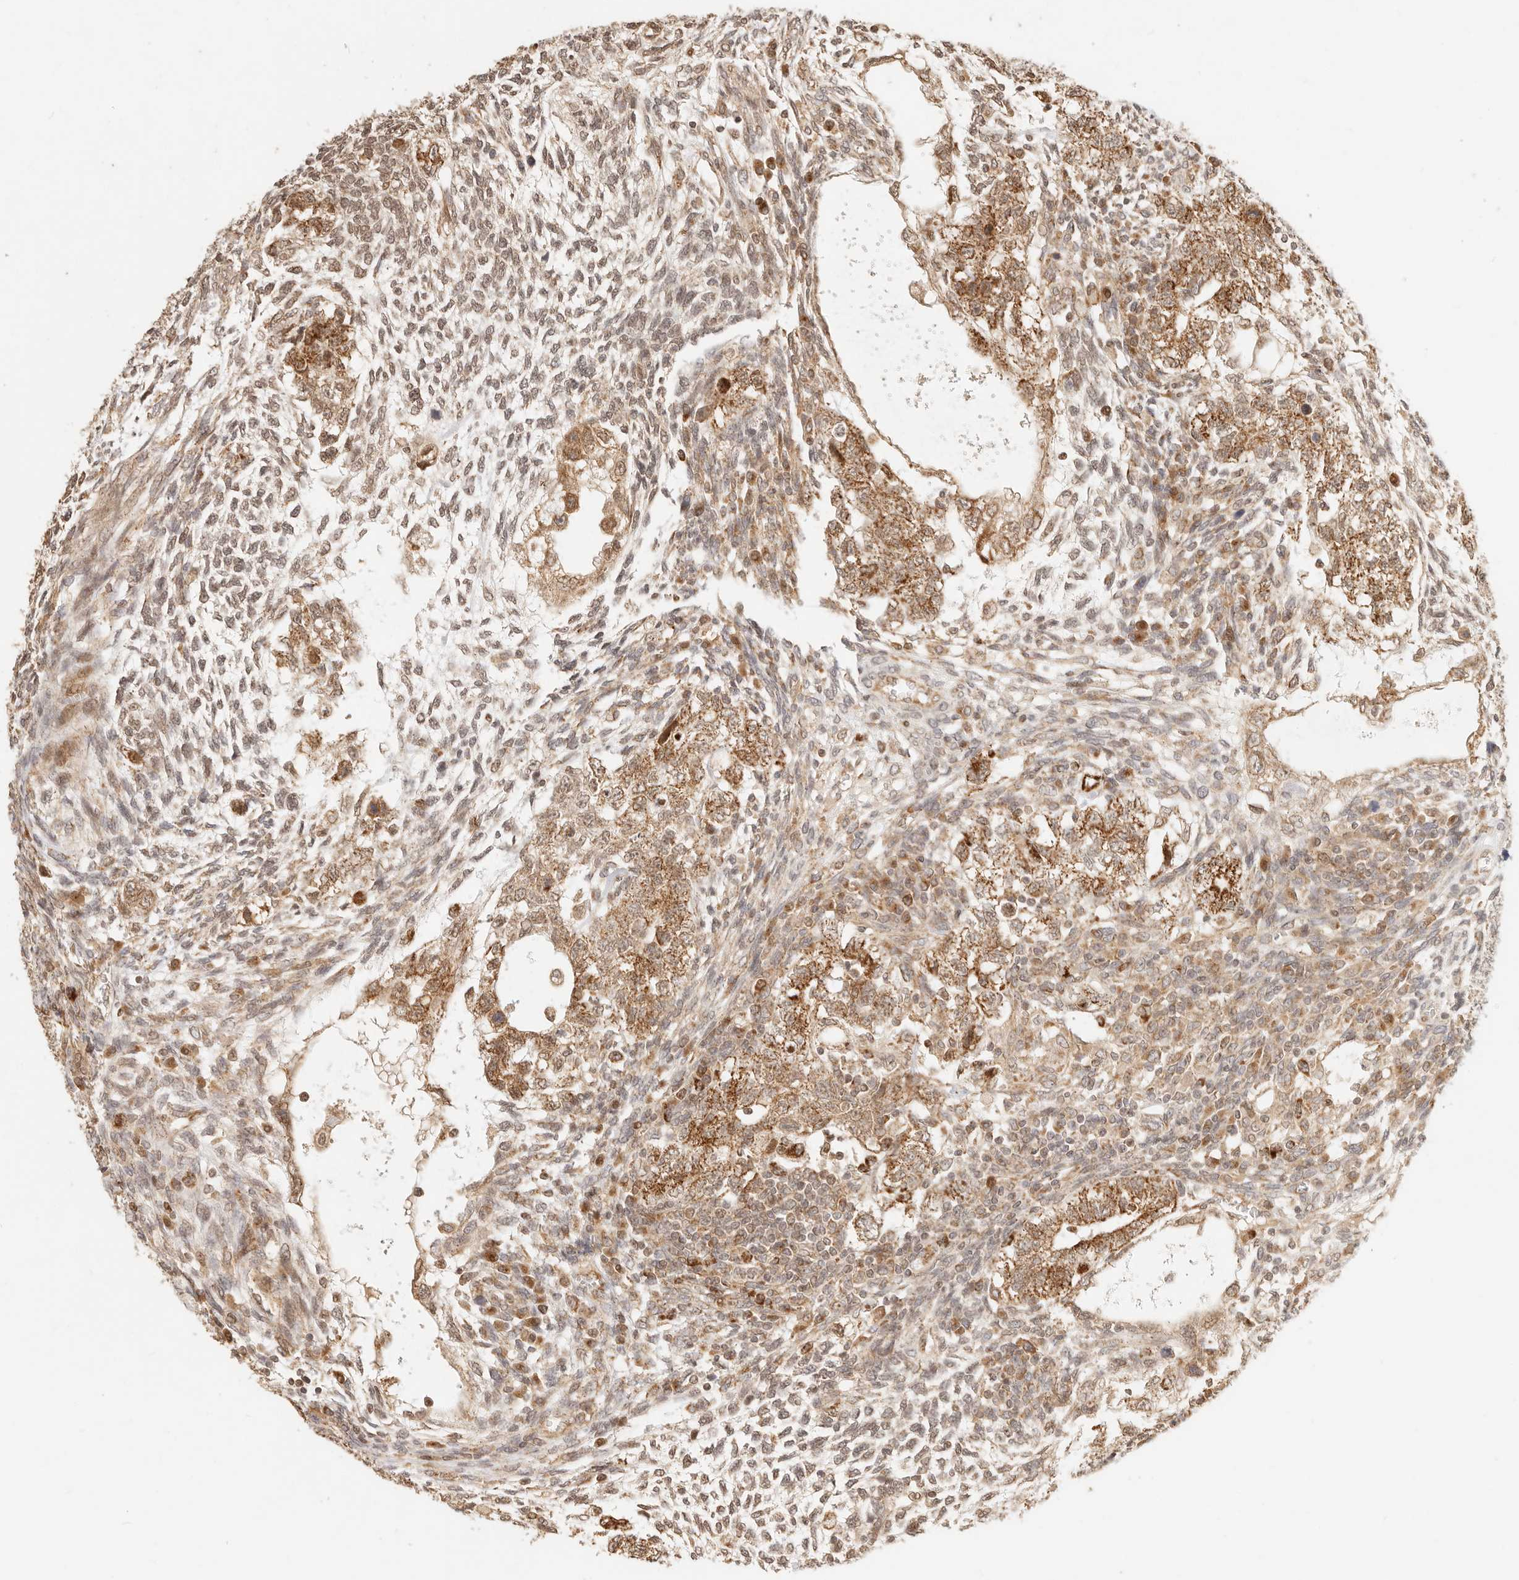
{"staining": {"intensity": "strong", "quantity": "25%-75%", "location": "cytoplasmic/membranous,nuclear"}, "tissue": "testis cancer", "cell_type": "Tumor cells", "image_type": "cancer", "snomed": [{"axis": "morphology", "description": "Carcinoma, Embryonal, NOS"}, {"axis": "topography", "description": "Testis"}], "caption": "The image displays a brown stain indicating the presence of a protein in the cytoplasmic/membranous and nuclear of tumor cells in testis embryonal carcinoma. (DAB (3,3'-diaminobenzidine) IHC, brown staining for protein, blue staining for nuclei).", "gene": "TIMM17A", "patient": {"sex": "male", "age": 37}}